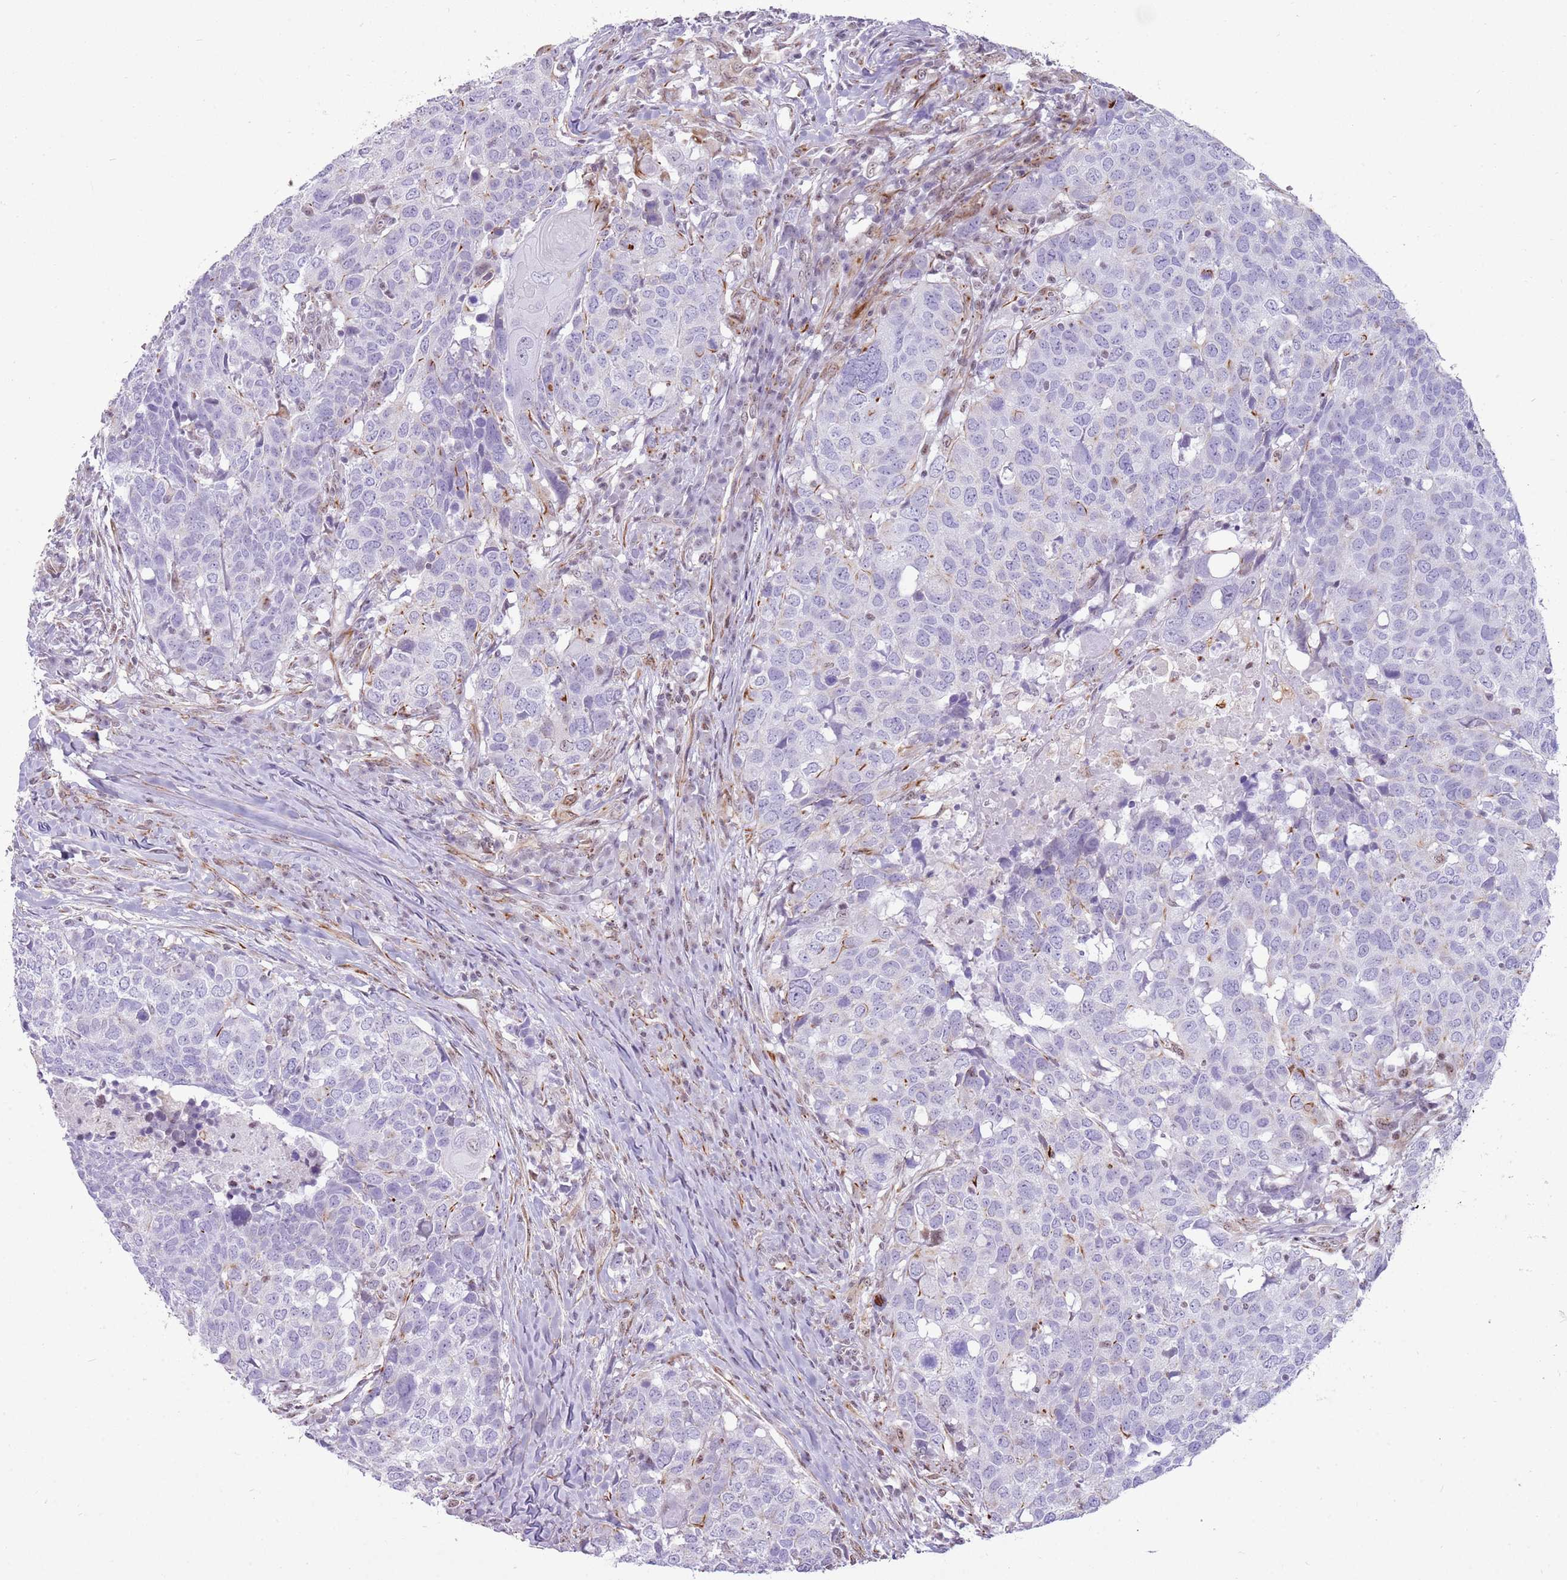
{"staining": {"intensity": "negative", "quantity": "none", "location": "none"}, "tissue": "head and neck cancer", "cell_type": "Tumor cells", "image_type": "cancer", "snomed": [{"axis": "morphology", "description": "Normal tissue, NOS"}, {"axis": "morphology", "description": "Squamous cell carcinoma, NOS"}, {"axis": "topography", "description": "Skeletal muscle"}, {"axis": "topography", "description": "Vascular tissue"}, {"axis": "topography", "description": "Peripheral nerve tissue"}, {"axis": "topography", "description": "Head-Neck"}], "caption": "Immunohistochemistry of head and neck squamous cell carcinoma reveals no expression in tumor cells.", "gene": "NBPF3", "patient": {"sex": "male", "age": 66}}